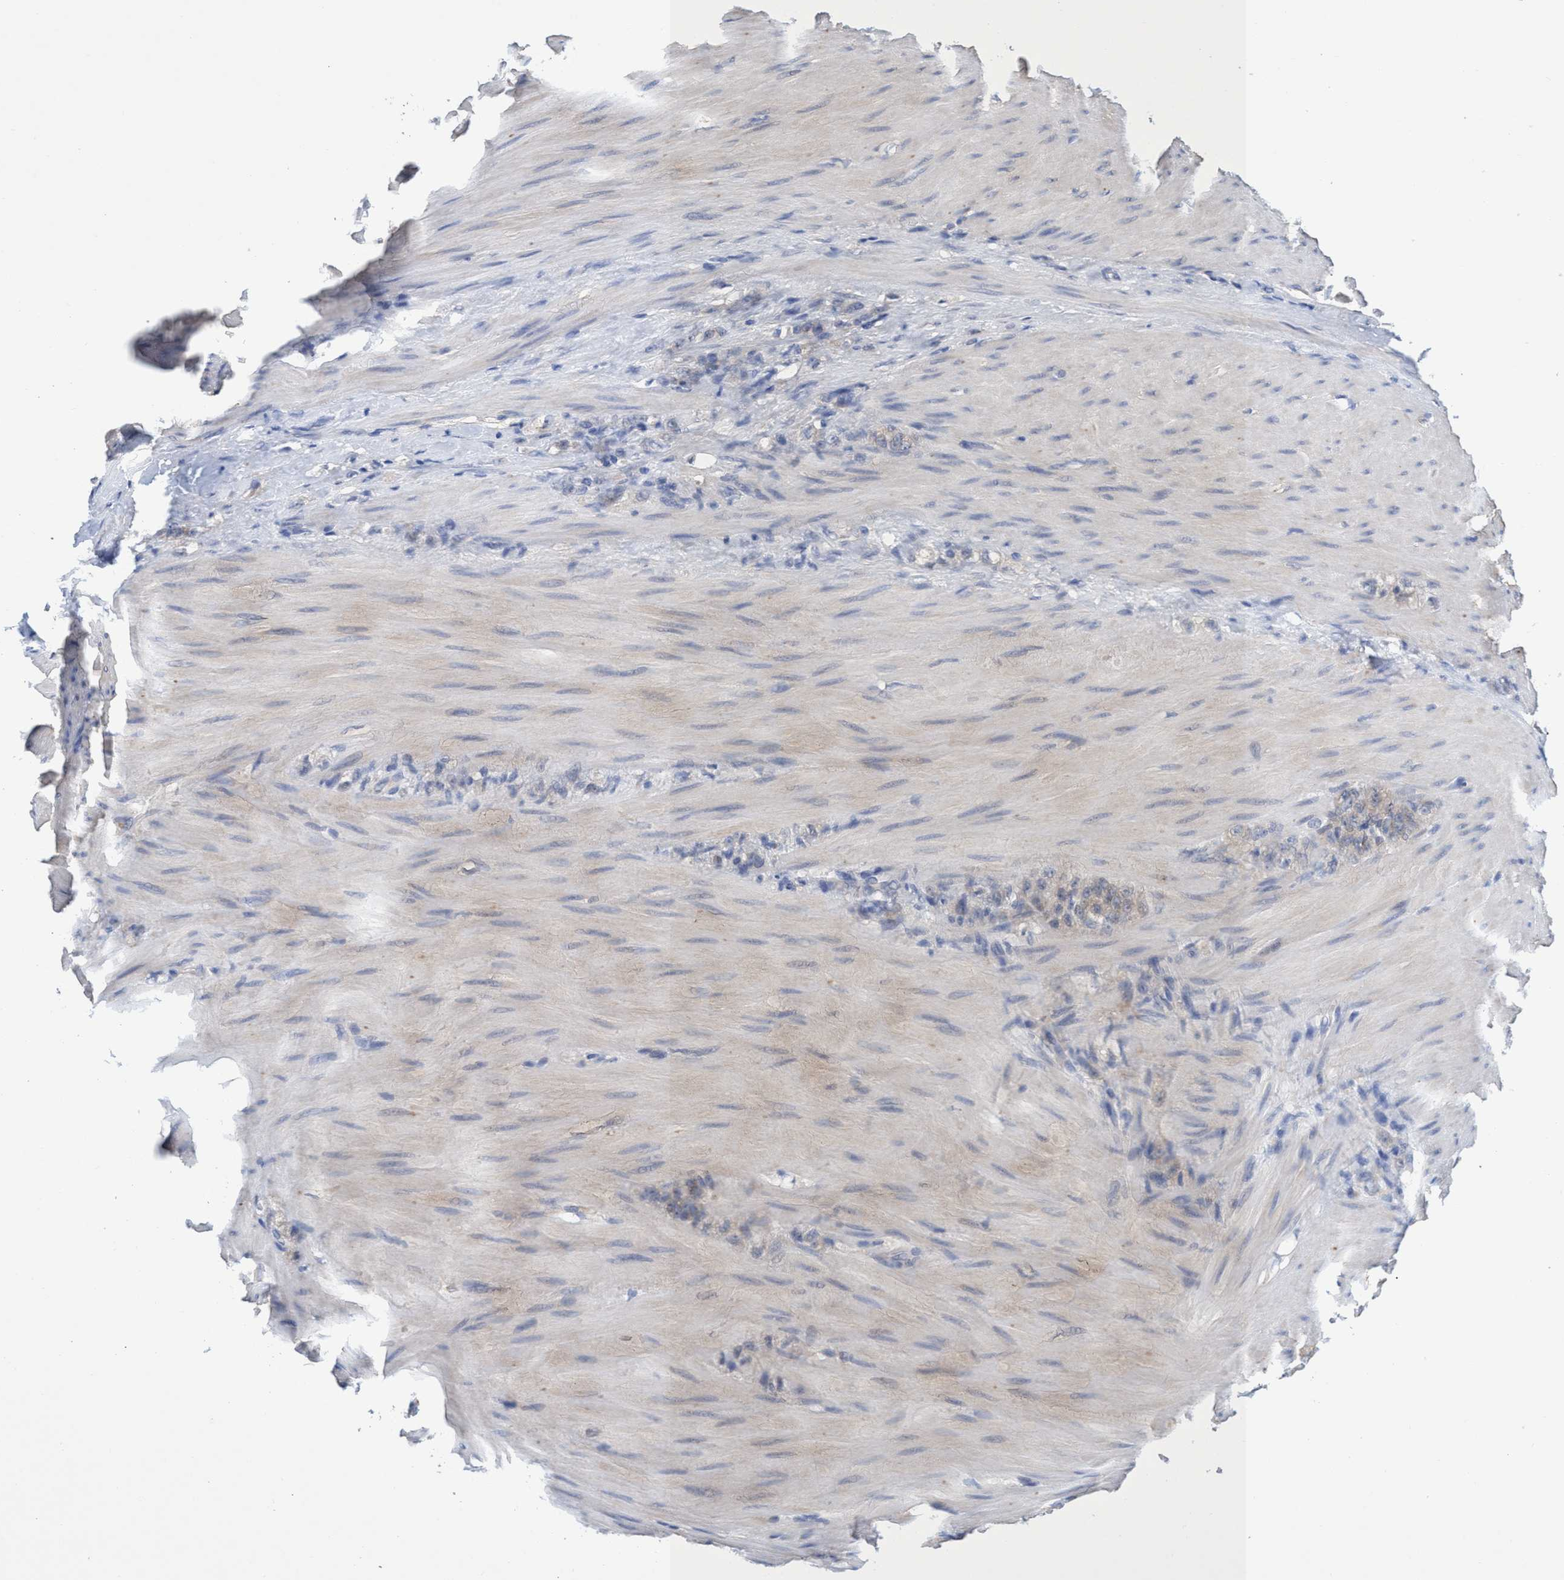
{"staining": {"intensity": "weak", "quantity": "<25%", "location": "cytoplasmic/membranous"}, "tissue": "stomach cancer", "cell_type": "Tumor cells", "image_type": "cancer", "snomed": [{"axis": "morphology", "description": "Normal tissue, NOS"}, {"axis": "morphology", "description": "Adenocarcinoma, NOS"}, {"axis": "topography", "description": "Stomach"}], "caption": "The histopathology image demonstrates no significant staining in tumor cells of adenocarcinoma (stomach).", "gene": "SVEP1", "patient": {"sex": "male", "age": 82}}